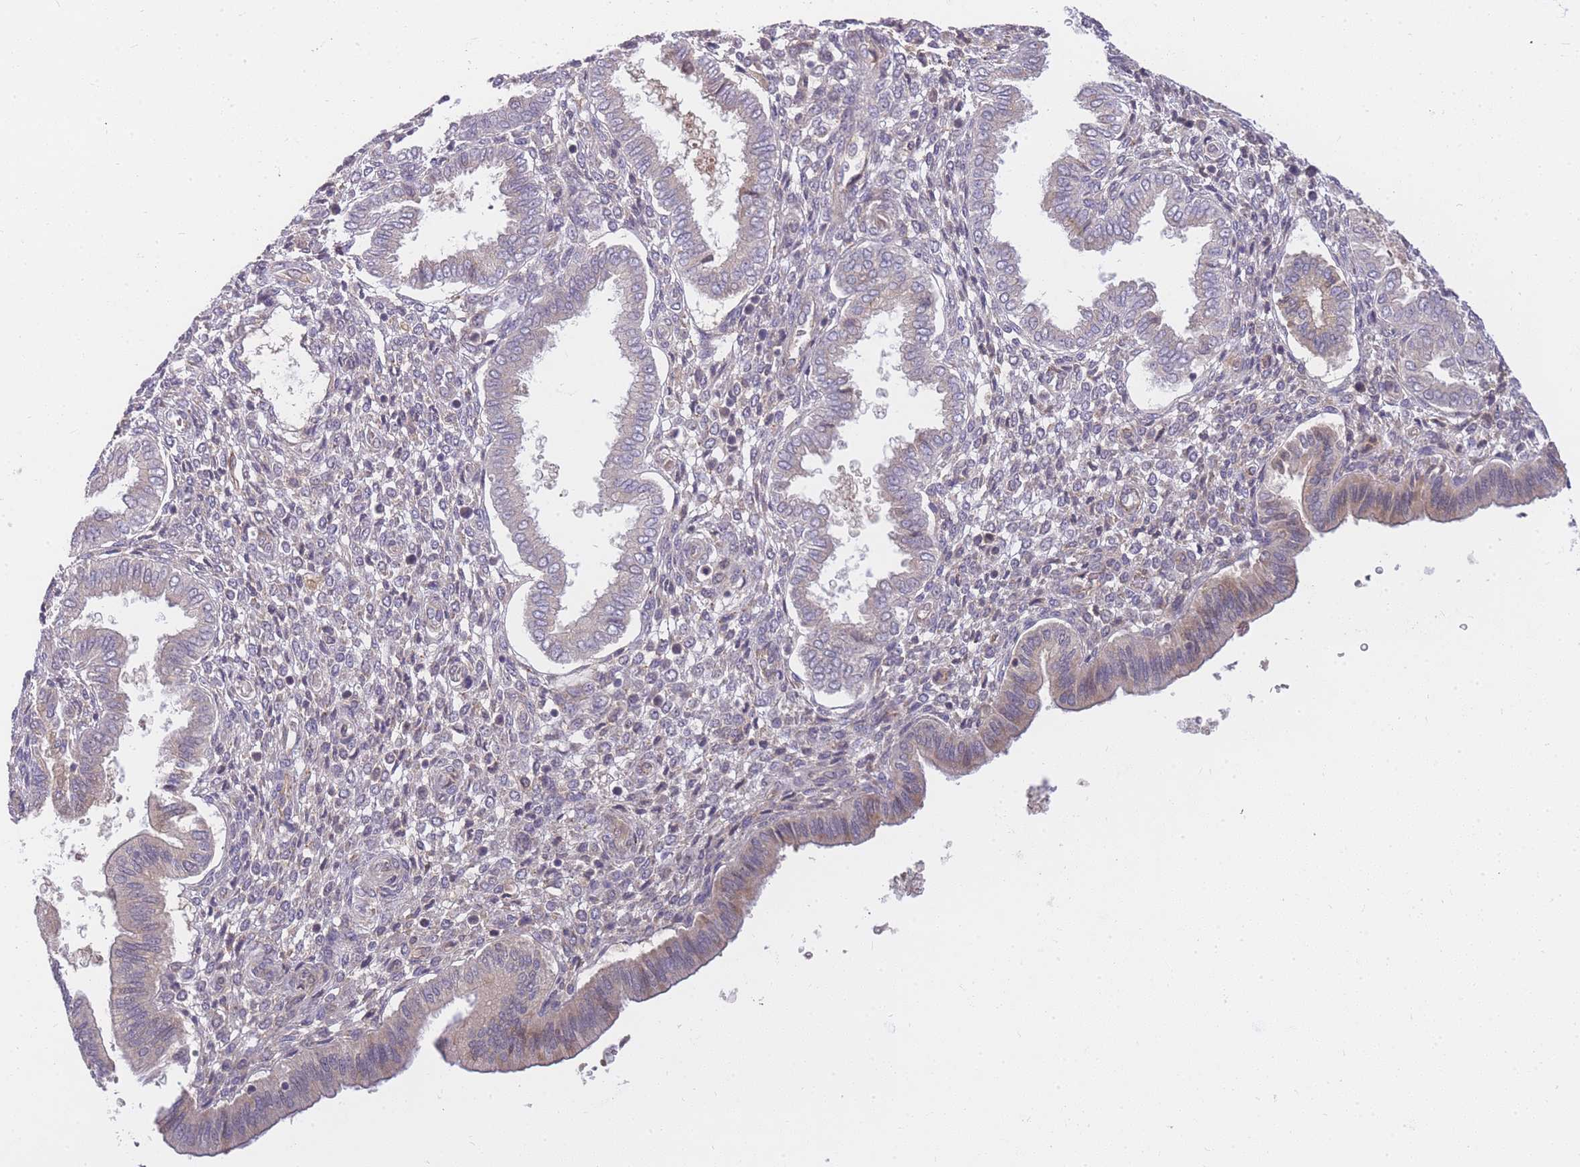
{"staining": {"intensity": "negative", "quantity": "none", "location": "none"}, "tissue": "endometrium", "cell_type": "Cells in endometrial stroma", "image_type": "normal", "snomed": [{"axis": "morphology", "description": "Normal tissue, NOS"}, {"axis": "topography", "description": "Endometrium"}], "caption": "Immunohistochemical staining of unremarkable human endometrium displays no significant staining in cells in endometrial stroma. Brightfield microscopy of immunohistochemistry stained with DAB (brown) and hematoxylin (blue), captured at high magnification.", "gene": "ZNF577", "patient": {"sex": "female", "age": 24}}